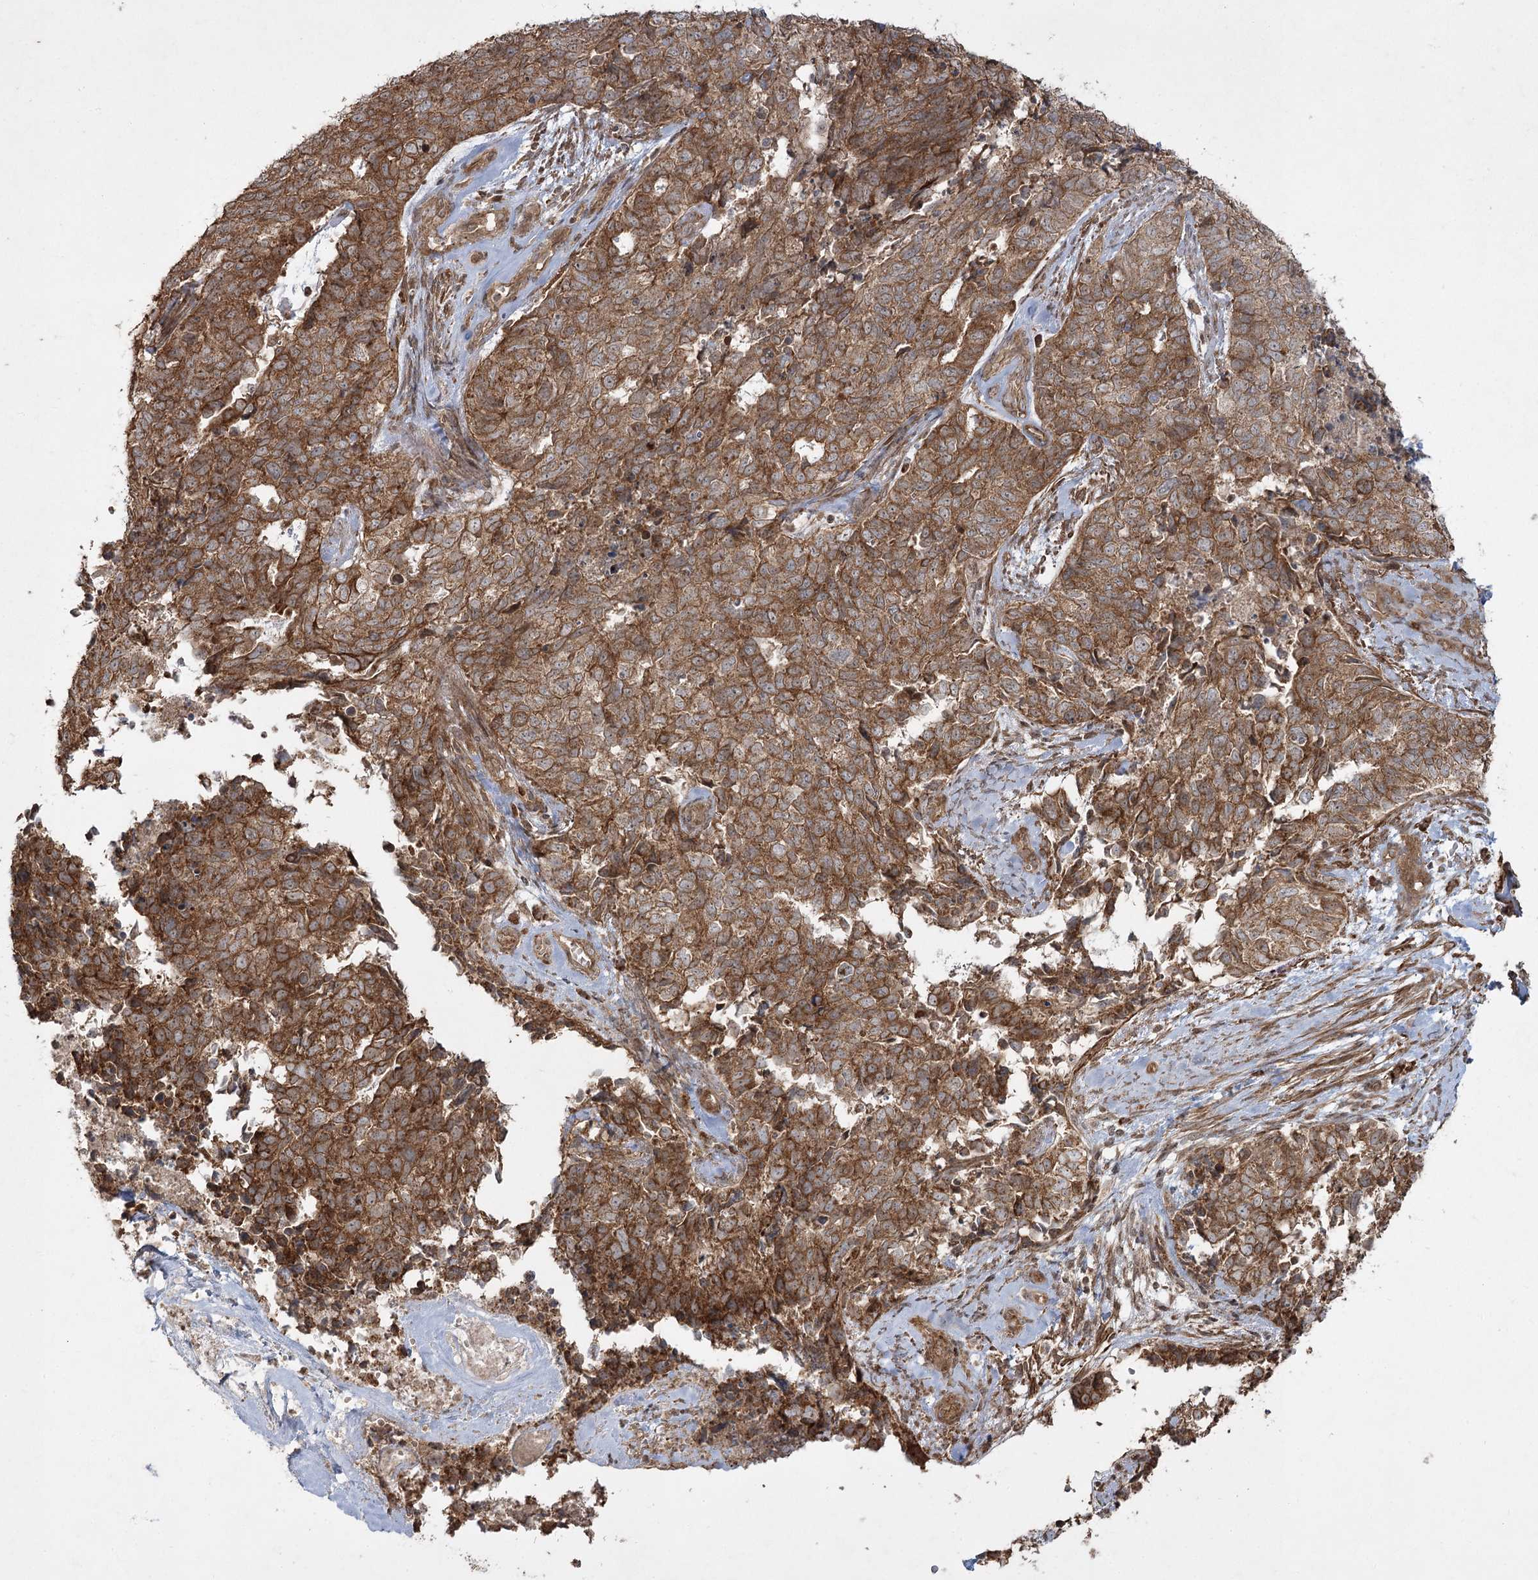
{"staining": {"intensity": "strong", "quantity": ">75%", "location": "cytoplasmic/membranous"}, "tissue": "cervical cancer", "cell_type": "Tumor cells", "image_type": "cancer", "snomed": [{"axis": "morphology", "description": "Squamous cell carcinoma, NOS"}, {"axis": "topography", "description": "Cervix"}], "caption": "This photomicrograph displays immunohistochemistry (IHC) staining of cervical squamous cell carcinoma, with high strong cytoplasmic/membranous staining in about >75% of tumor cells.", "gene": "CPLANE1", "patient": {"sex": "female", "age": 63}}